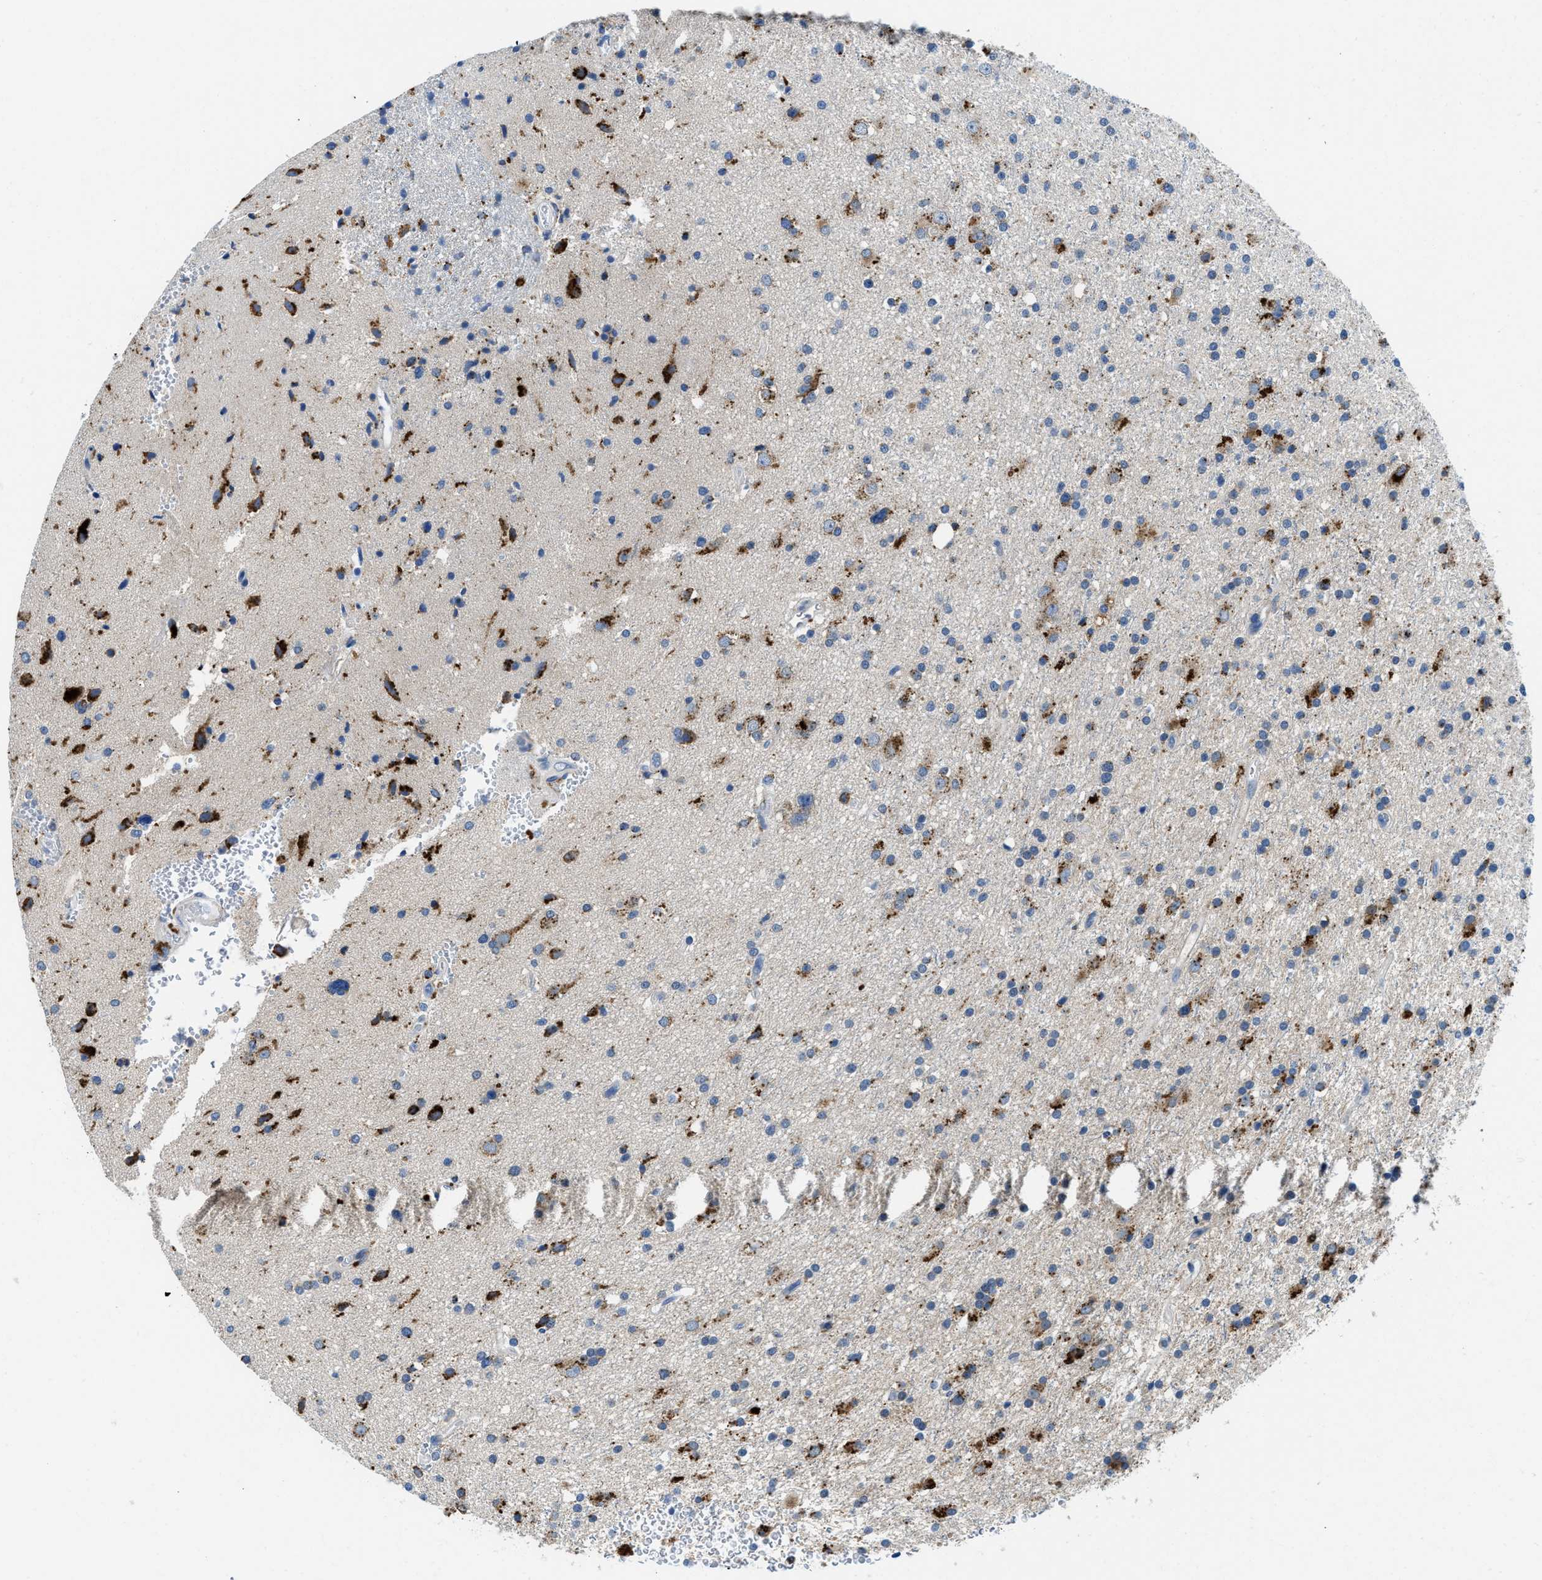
{"staining": {"intensity": "strong", "quantity": "25%-75%", "location": "cytoplasmic/membranous"}, "tissue": "glioma", "cell_type": "Tumor cells", "image_type": "cancer", "snomed": [{"axis": "morphology", "description": "Glioma, malignant, High grade"}, {"axis": "topography", "description": "Brain"}], "caption": "The immunohistochemical stain labels strong cytoplasmic/membranous positivity in tumor cells of malignant high-grade glioma tissue. The staining was performed using DAB (3,3'-diaminobenzidine), with brown indicating positive protein expression. Nuclei are stained blue with hematoxylin.", "gene": "TSPAN3", "patient": {"sex": "male", "age": 33}}